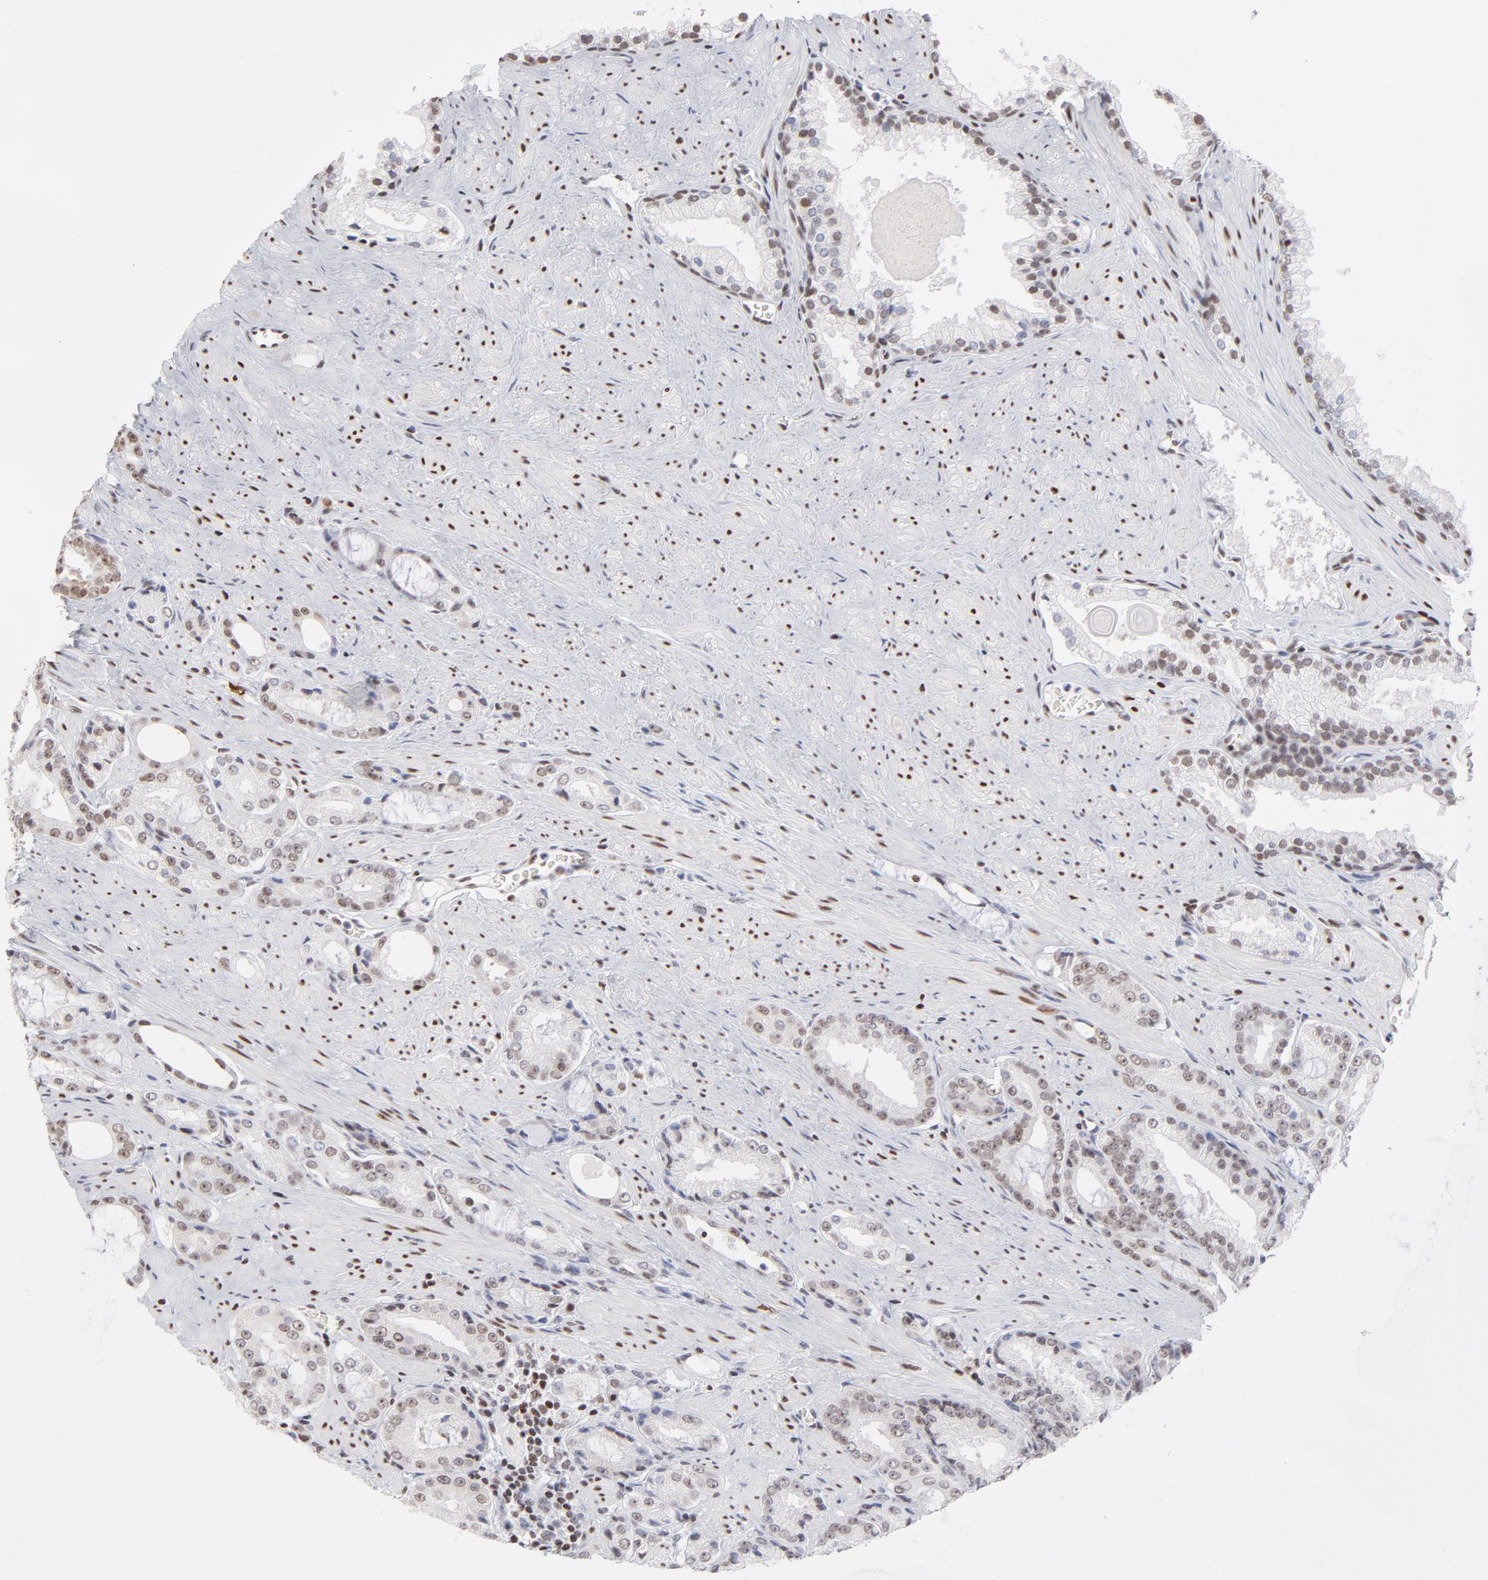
{"staining": {"intensity": "weak", "quantity": "<25%", "location": "nuclear"}, "tissue": "prostate cancer", "cell_type": "Tumor cells", "image_type": "cancer", "snomed": [{"axis": "morphology", "description": "Adenocarcinoma, Medium grade"}, {"axis": "topography", "description": "Prostate"}], "caption": "Immunohistochemical staining of human prostate cancer displays no significant positivity in tumor cells.", "gene": "PARP1", "patient": {"sex": "male", "age": 60}}